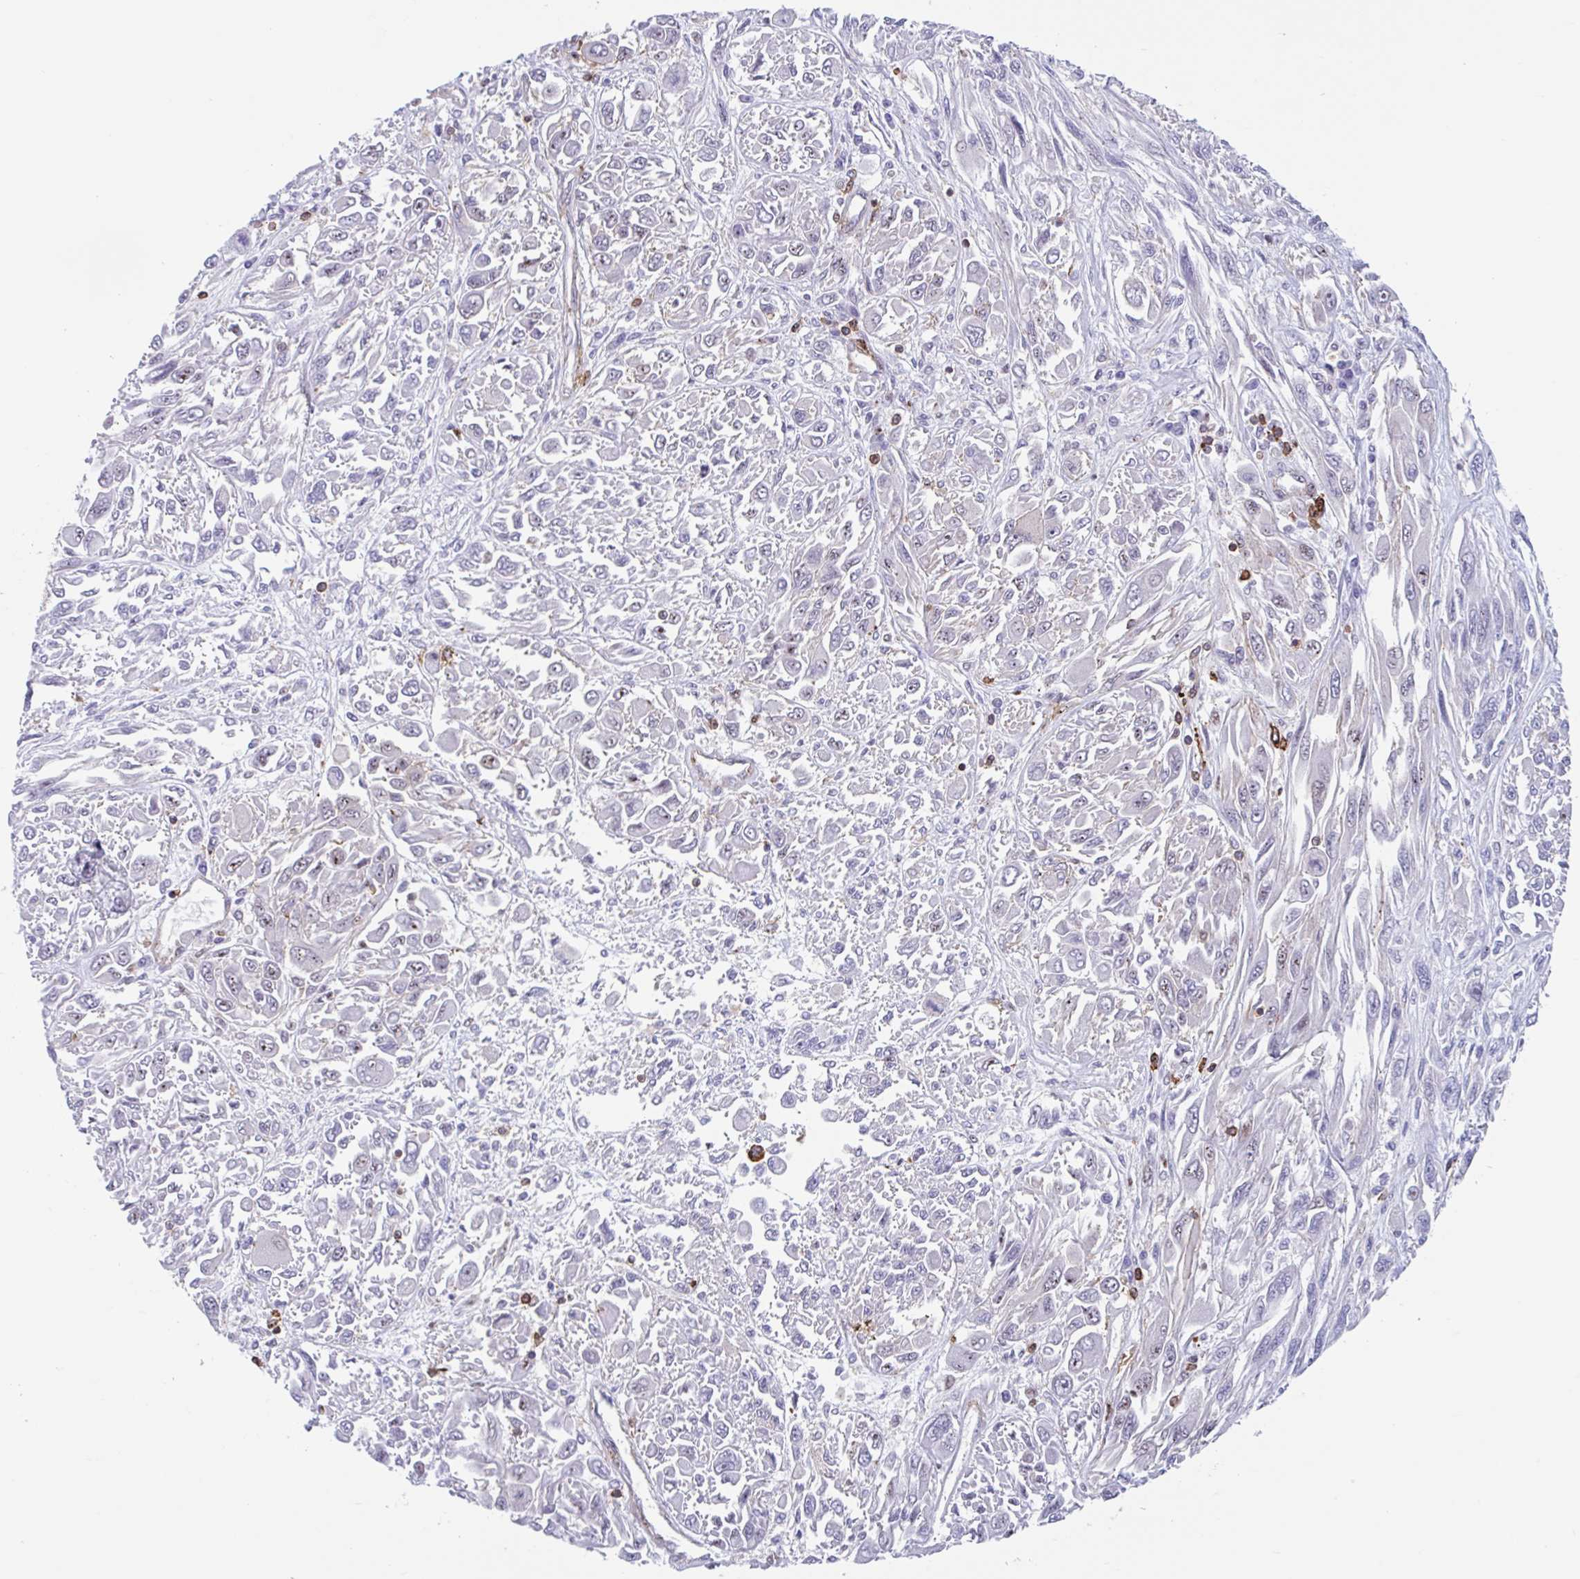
{"staining": {"intensity": "moderate", "quantity": "<25%", "location": "nuclear"}, "tissue": "melanoma", "cell_type": "Tumor cells", "image_type": "cancer", "snomed": [{"axis": "morphology", "description": "Malignant melanoma, NOS"}, {"axis": "topography", "description": "Skin"}], "caption": "Protein staining exhibits moderate nuclear positivity in approximately <25% of tumor cells in melanoma.", "gene": "EFHD1", "patient": {"sex": "female", "age": 91}}